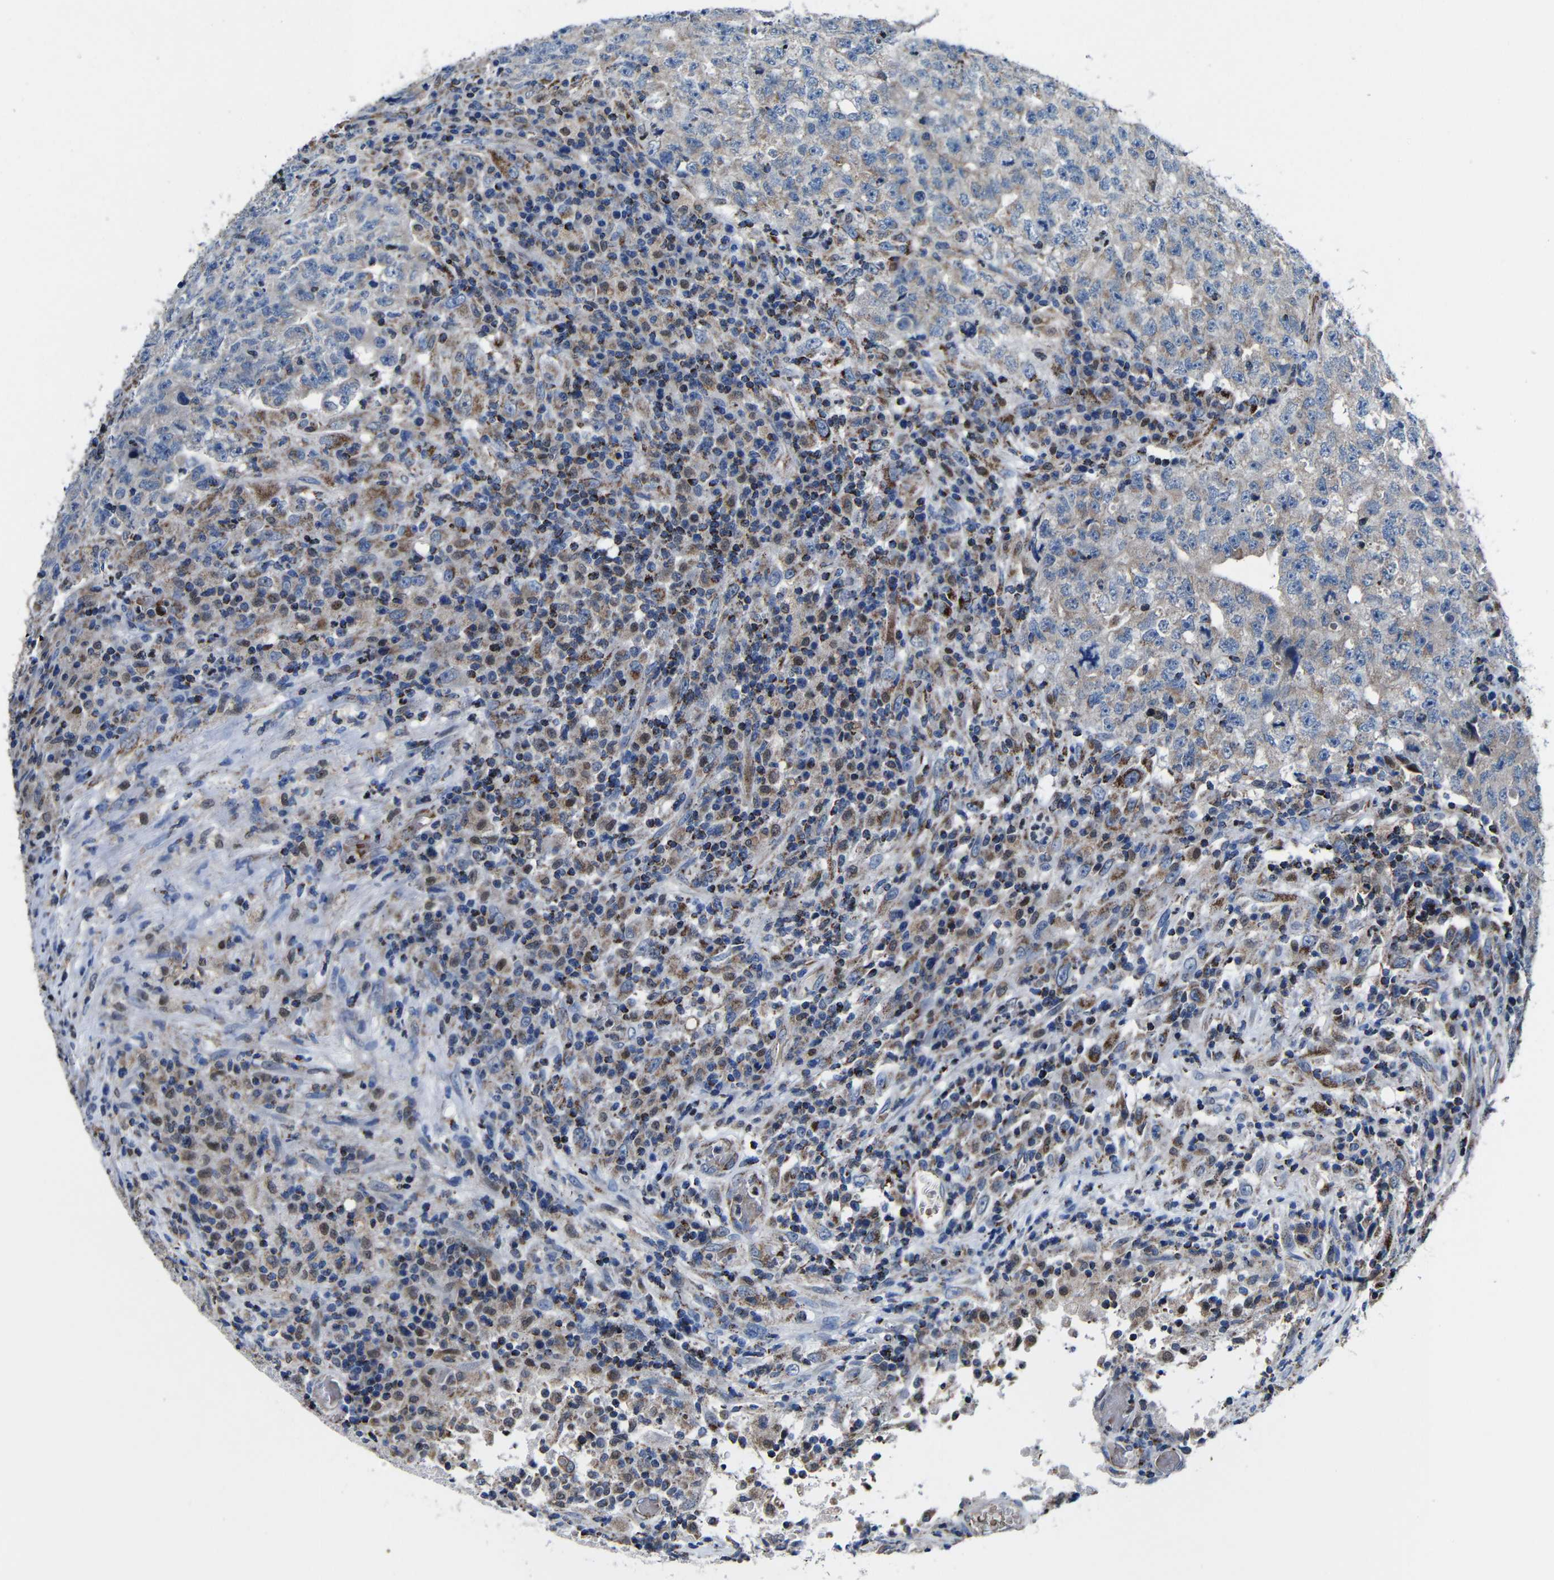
{"staining": {"intensity": "weak", "quantity": "<25%", "location": "cytoplasmic/membranous"}, "tissue": "testis cancer", "cell_type": "Tumor cells", "image_type": "cancer", "snomed": [{"axis": "morphology", "description": "Necrosis, NOS"}, {"axis": "morphology", "description": "Carcinoma, Embryonal, NOS"}, {"axis": "topography", "description": "Testis"}], "caption": "Tumor cells are negative for protein expression in human testis cancer.", "gene": "CA5B", "patient": {"sex": "male", "age": 19}}